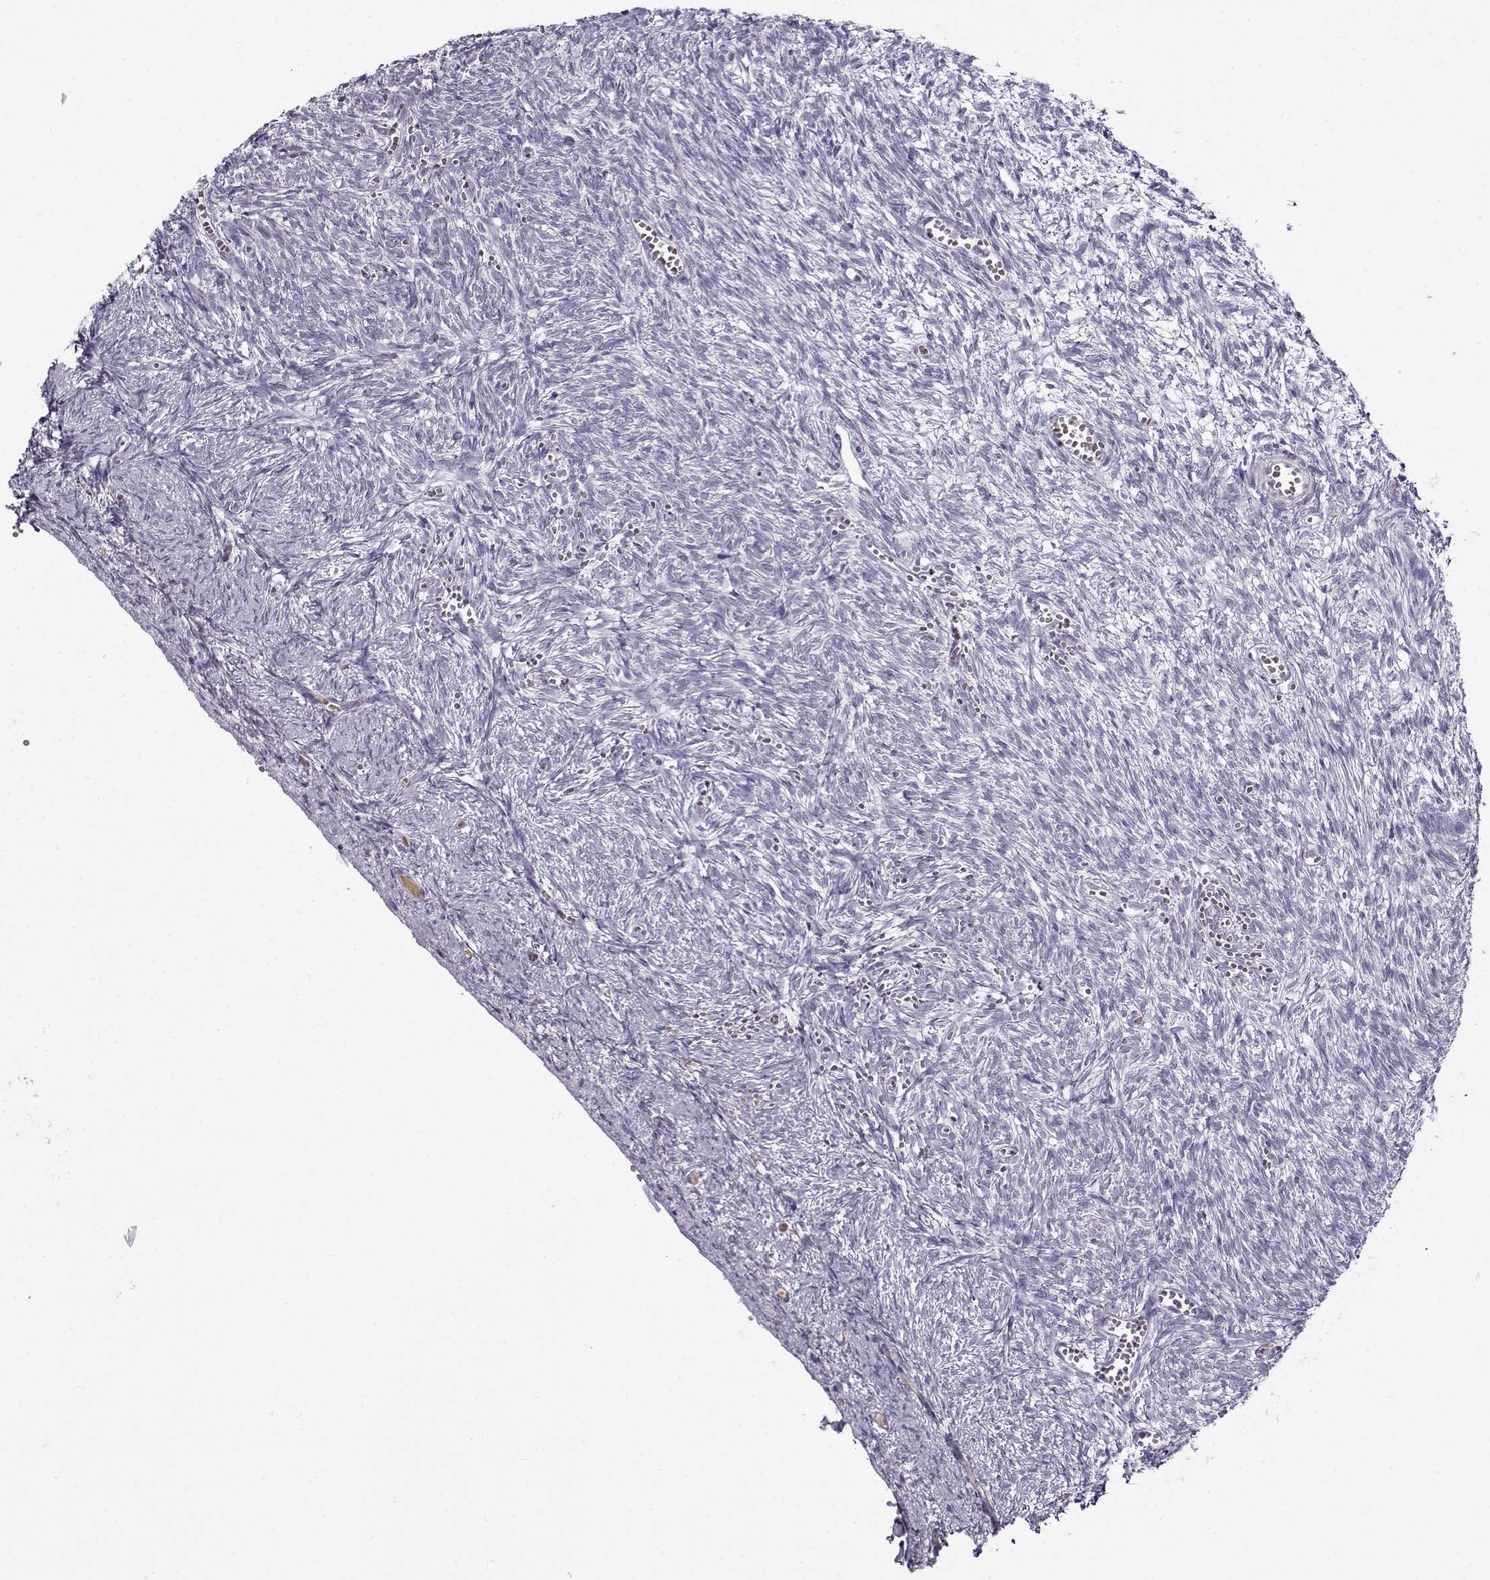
{"staining": {"intensity": "negative", "quantity": "none", "location": "none"}, "tissue": "ovary", "cell_type": "Ovarian stroma cells", "image_type": "normal", "snomed": [{"axis": "morphology", "description": "Normal tissue, NOS"}, {"axis": "topography", "description": "Ovary"}], "caption": "Immunohistochemical staining of benign human ovary exhibits no significant staining in ovarian stroma cells. (Immunohistochemistry (ihc), brightfield microscopy, high magnification).", "gene": "UCP3", "patient": {"sex": "female", "age": 43}}